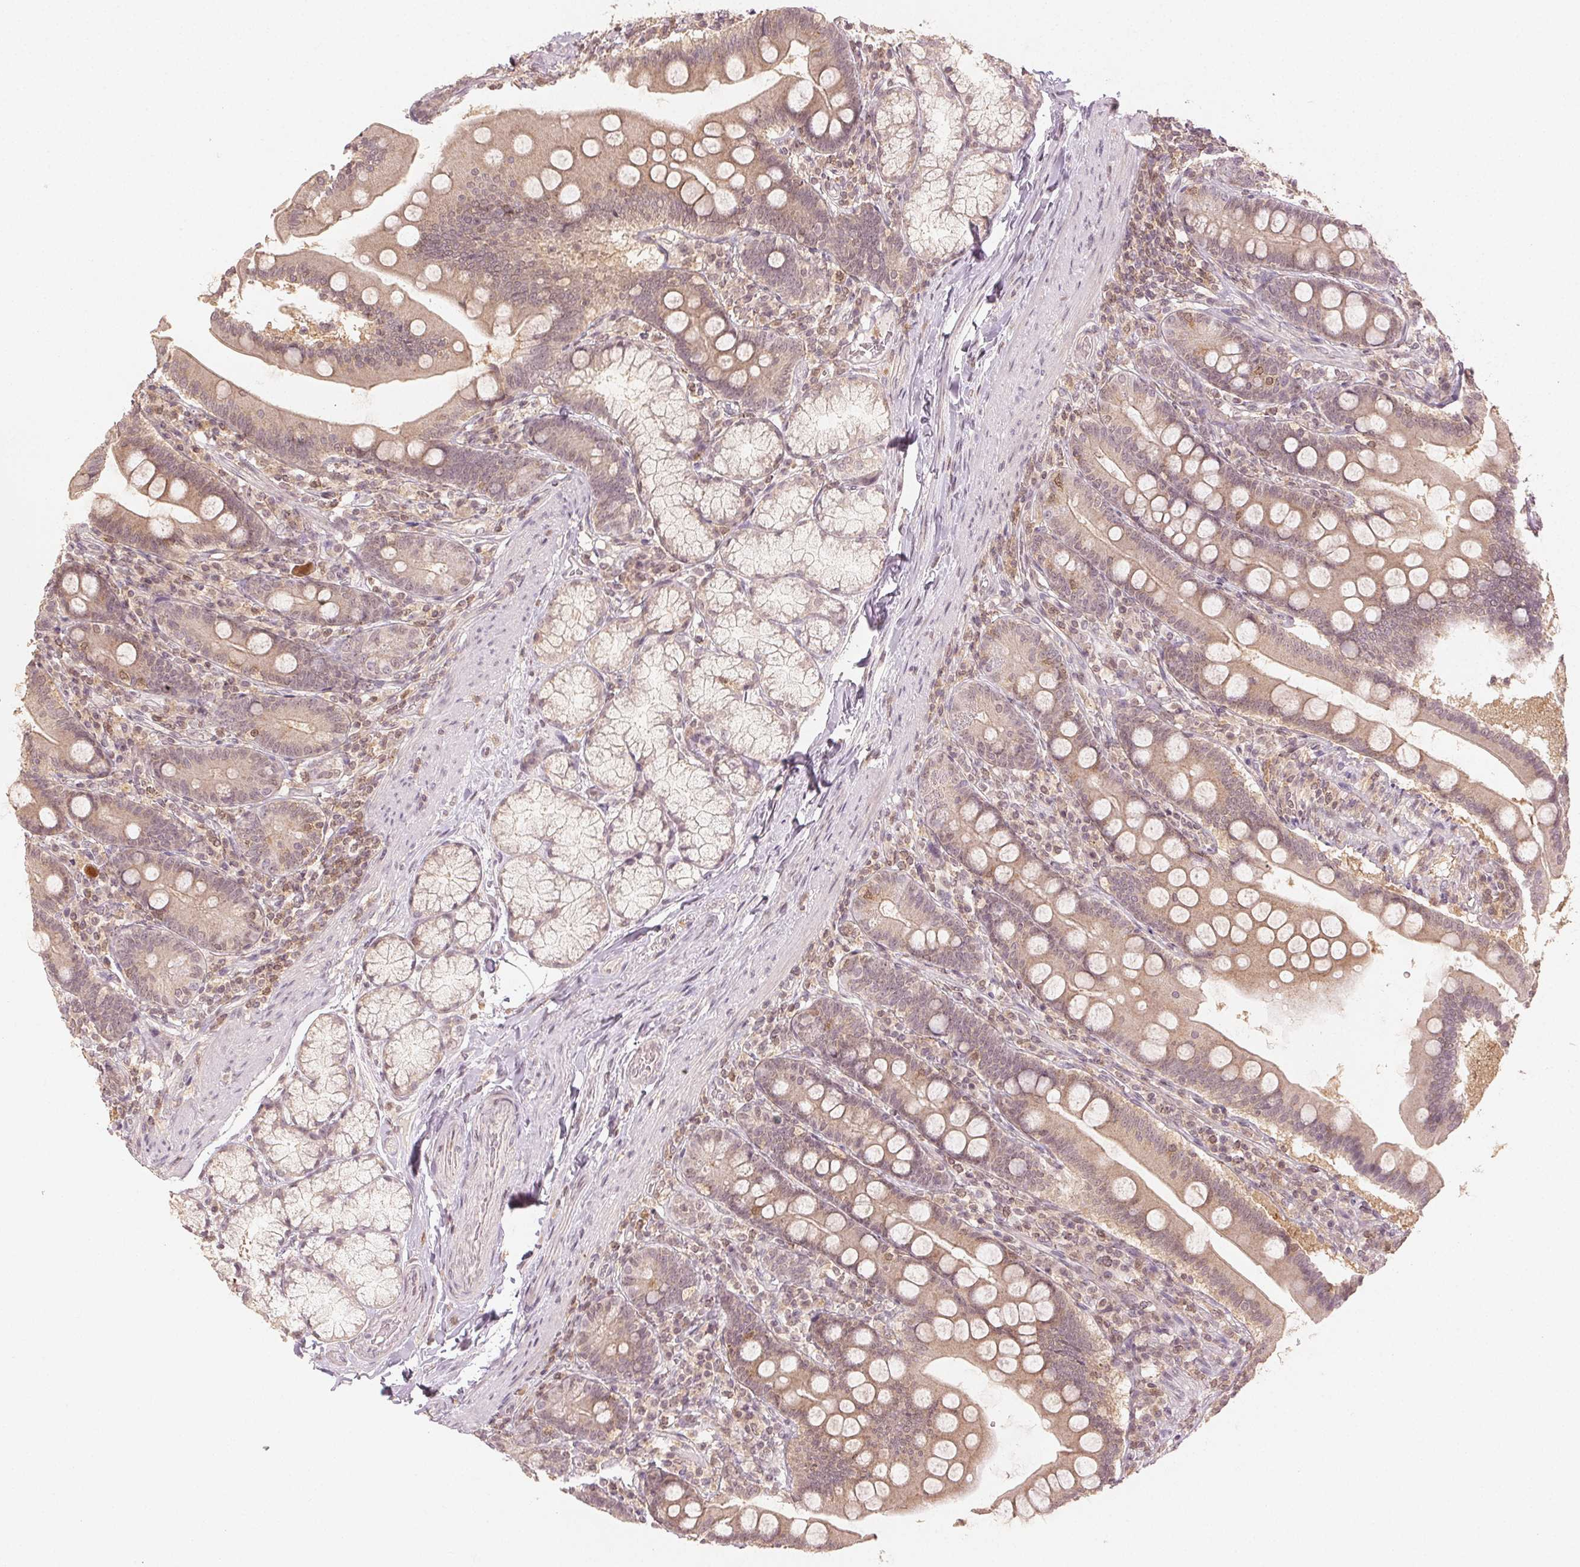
{"staining": {"intensity": "moderate", "quantity": "25%-75%", "location": "cytoplasmic/membranous"}, "tissue": "duodenum", "cell_type": "Glandular cells", "image_type": "normal", "snomed": [{"axis": "morphology", "description": "Normal tissue, NOS"}, {"axis": "topography", "description": "Duodenum"}], "caption": "DAB immunohistochemical staining of normal human duodenum exhibits moderate cytoplasmic/membranous protein staining in about 25%-75% of glandular cells. The protein is stained brown, and the nuclei are stained in blue (DAB (3,3'-diaminobenzidine) IHC with brightfield microscopy, high magnification).", "gene": "MAPK14", "patient": {"sex": "female", "age": 67}}